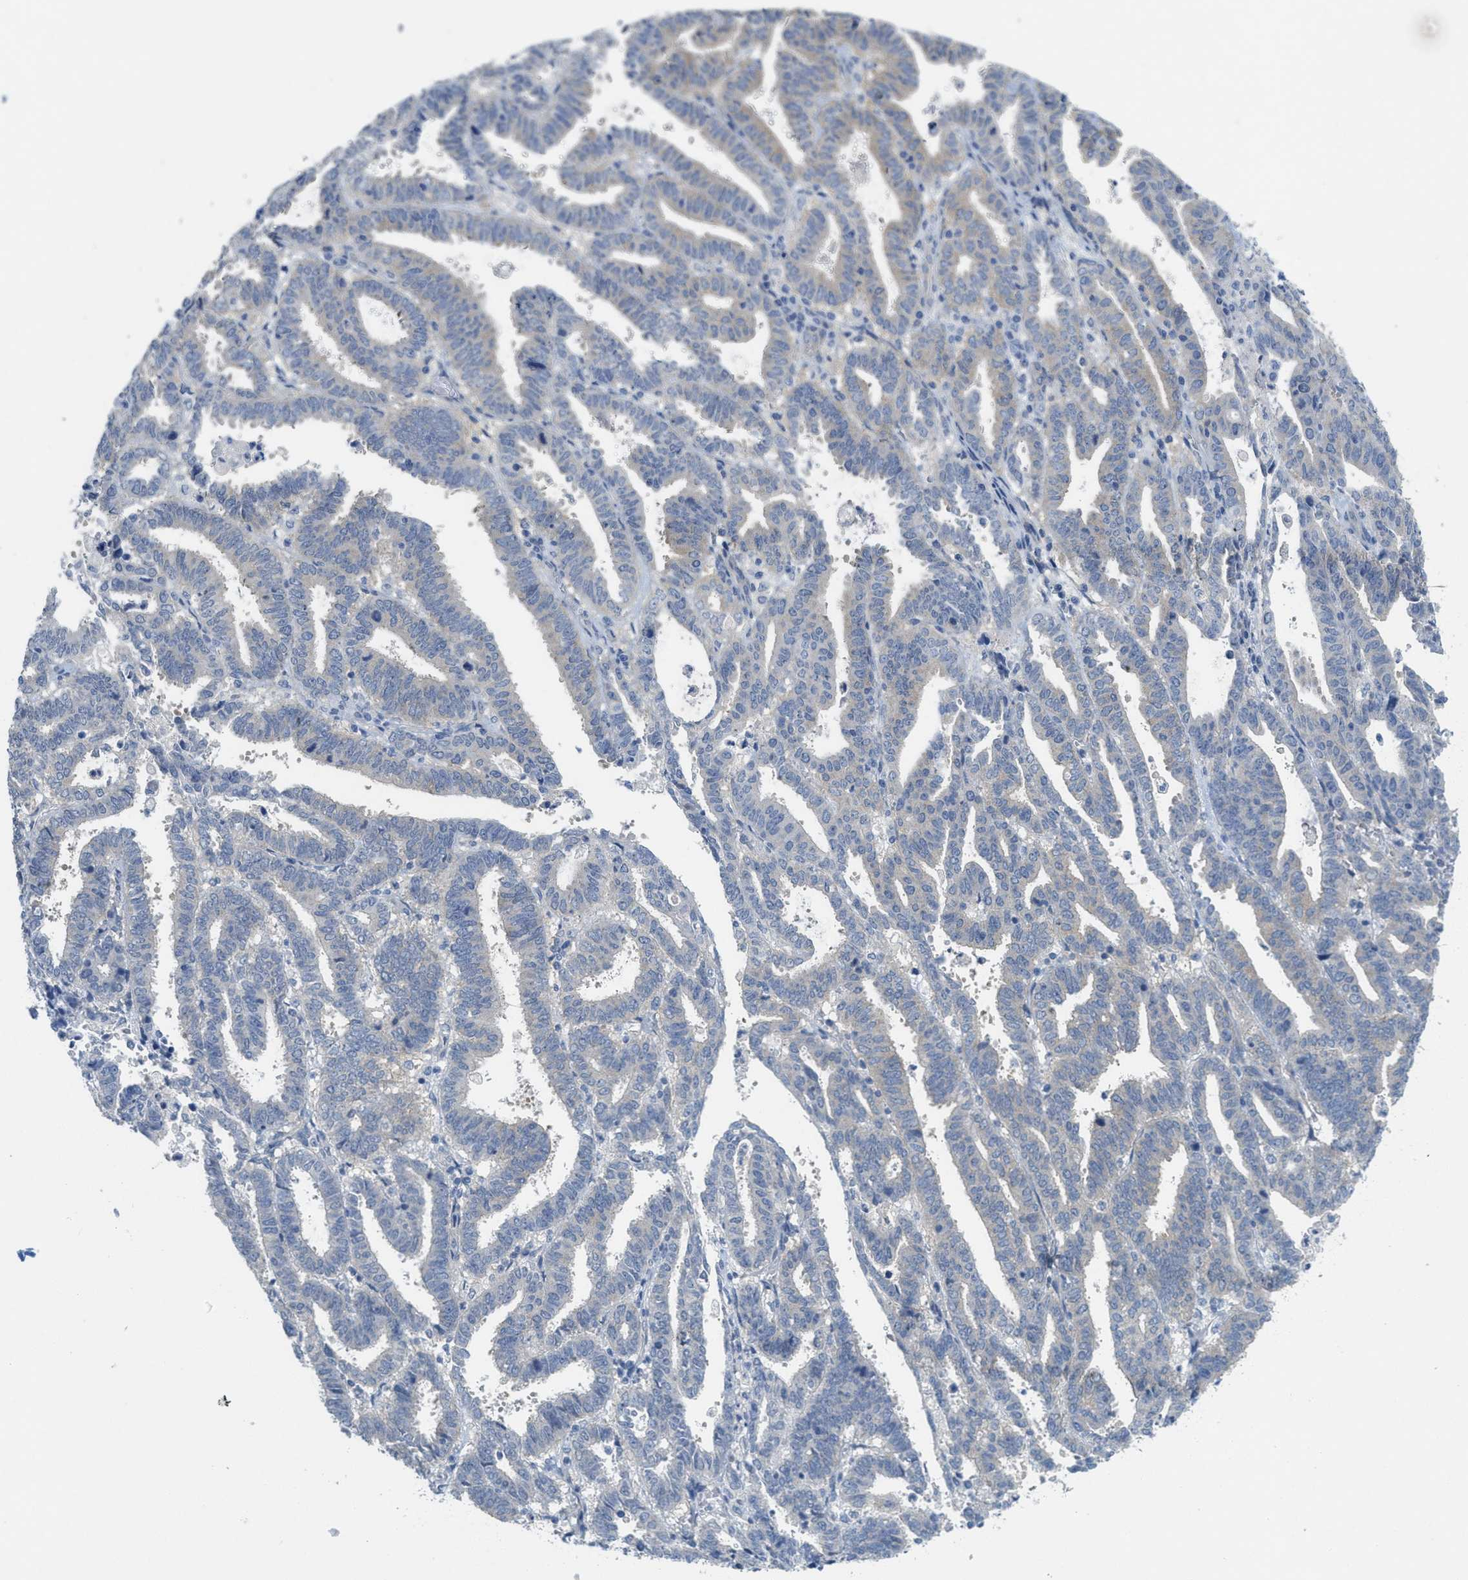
{"staining": {"intensity": "negative", "quantity": "none", "location": "none"}, "tissue": "endometrial cancer", "cell_type": "Tumor cells", "image_type": "cancer", "snomed": [{"axis": "morphology", "description": "Adenocarcinoma, NOS"}, {"axis": "topography", "description": "Uterus"}], "caption": "Tumor cells are negative for brown protein staining in adenocarcinoma (endometrial).", "gene": "ZFYVE9", "patient": {"sex": "female", "age": 83}}